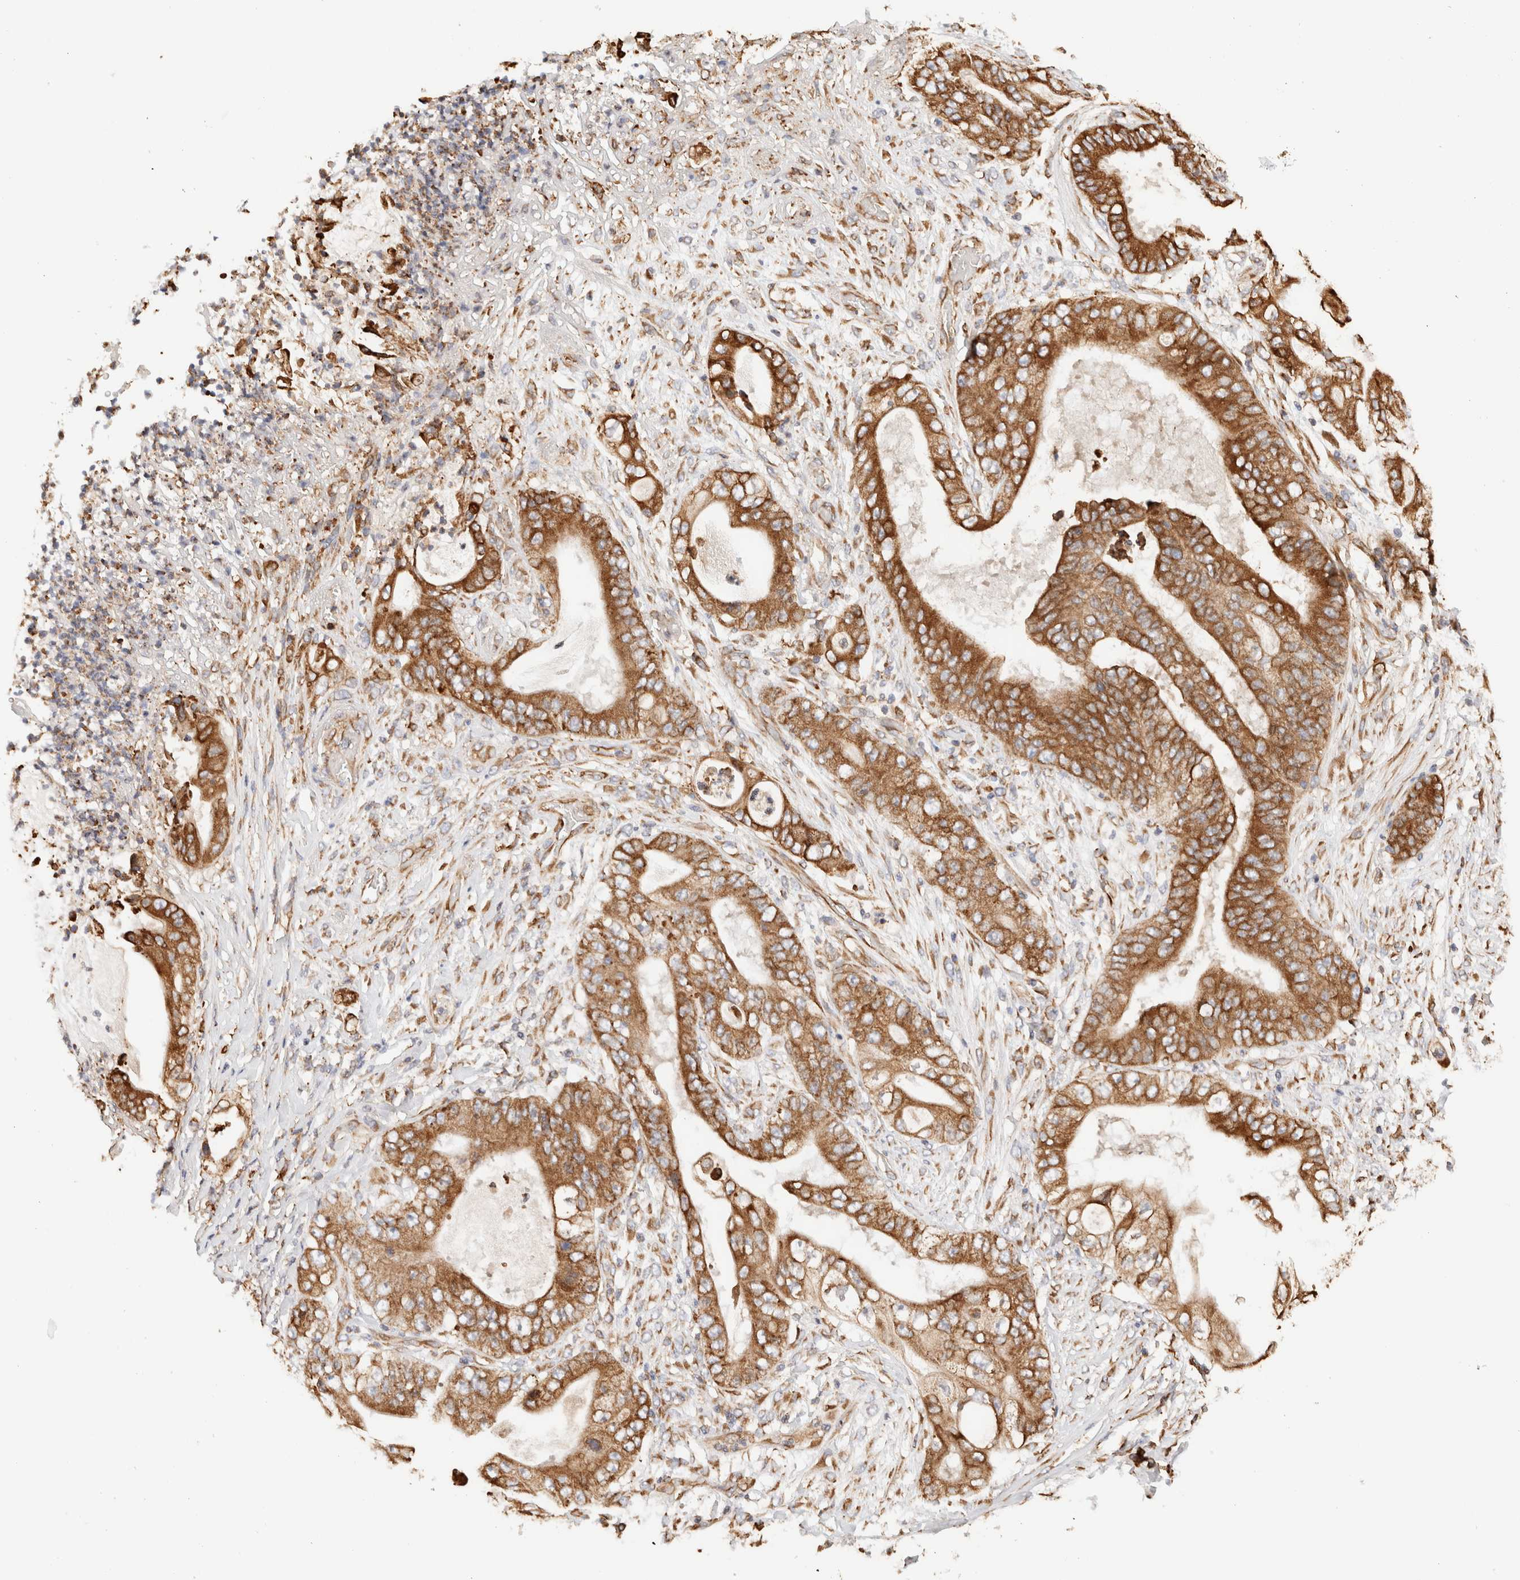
{"staining": {"intensity": "strong", "quantity": ">75%", "location": "cytoplasmic/membranous"}, "tissue": "stomach cancer", "cell_type": "Tumor cells", "image_type": "cancer", "snomed": [{"axis": "morphology", "description": "Adenocarcinoma, NOS"}, {"axis": "topography", "description": "Stomach"}], "caption": "Protein staining of adenocarcinoma (stomach) tissue demonstrates strong cytoplasmic/membranous expression in about >75% of tumor cells.", "gene": "FER", "patient": {"sex": "female", "age": 73}}